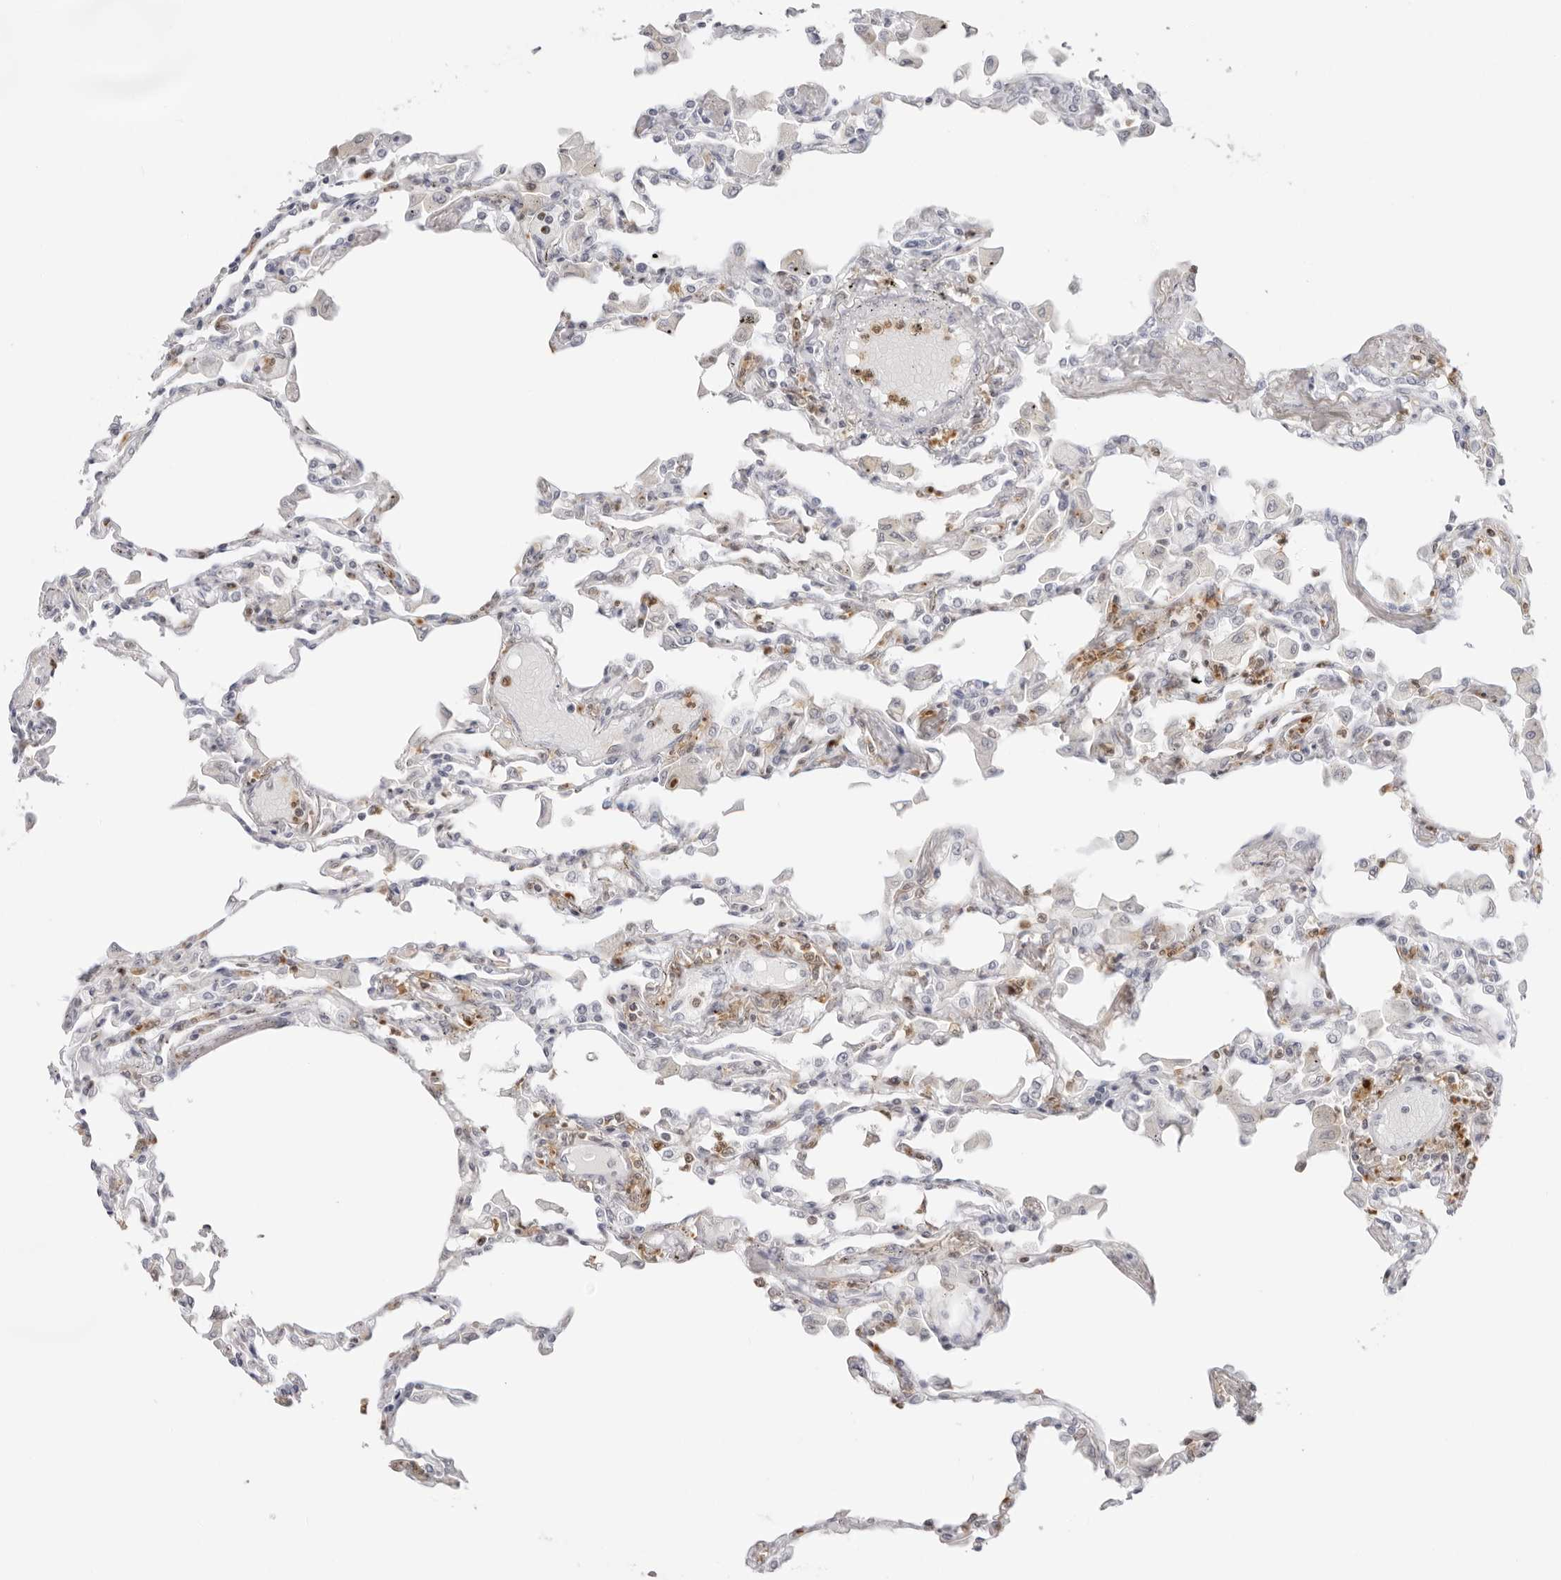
{"staining": {"intensity": "negative", "quantity": "none", "location": "none"}, "tissue": "lung", "cell_type": "Alveolar cells", "image_type": "normal", "snomed": [{"axis": "morphology", "description": "Normal tissue, NOS"}, {"axis": "topography", "description": "Bronchus"}, {"axis": "topography", "description": "Lung"}], "caption": "A micrograph of human lung is negative for staining in alveolar cells. The staining is performed using DAB brown chromogen with nuclei counter-stained in using hematoxylin.", "gene": "RNF146", "patient": {"sex": "female", "age": 49}}